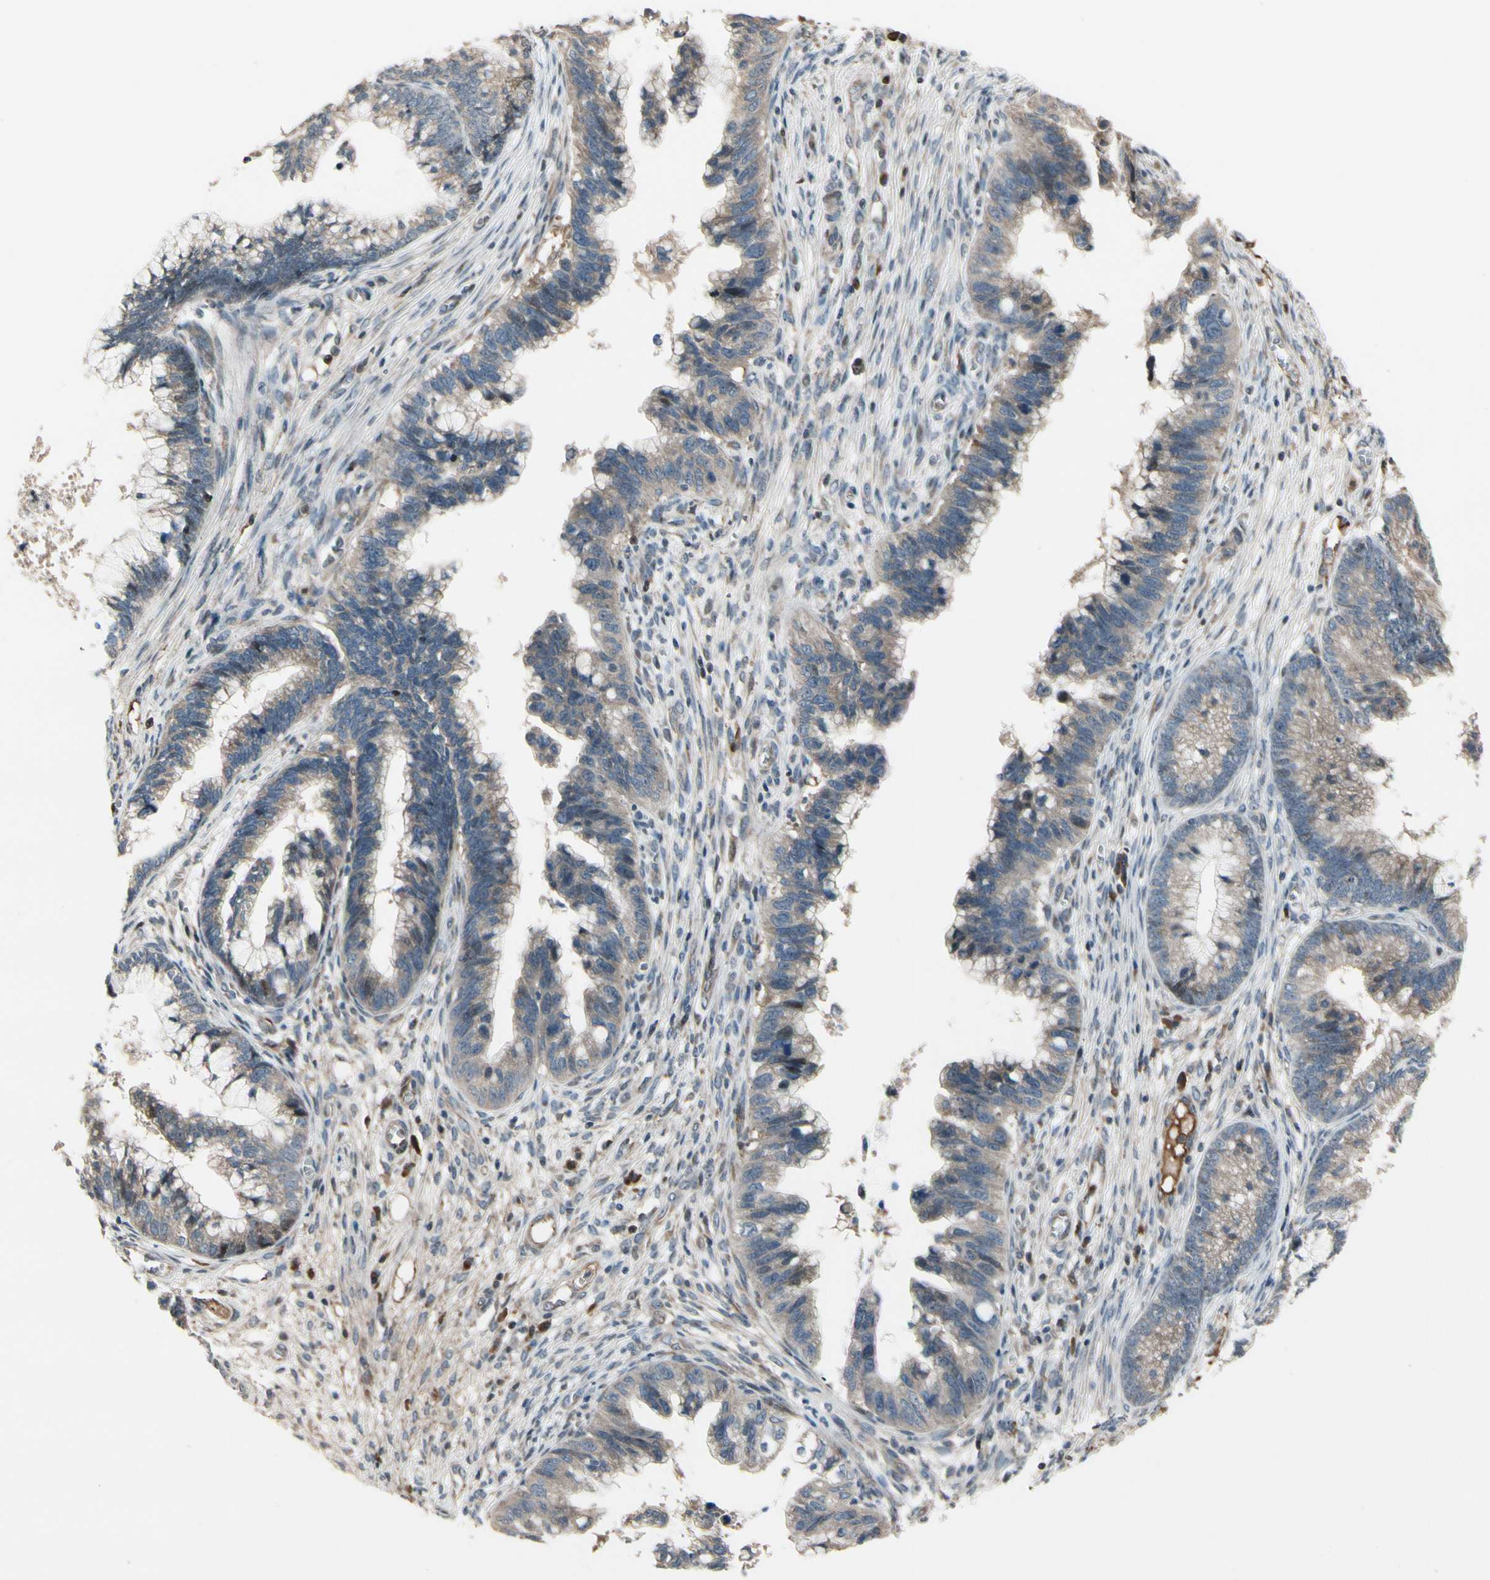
{"staining": {"intensity": "weak", "quantity": "25%-75%", "location": "cytoplasmic/membranous,nuclear"}, "tissue": "cervical cancer", "cell_type": "Tumor cells", "image_type": "cancer", "snomed": [{"axis": "morphology", "description": "Adenocarcinoma, NOS"}, {"axis": "topography", "description": "Cervix"}], "caption": "Brown immunohistochemical staining in adenocarcinoma (cervical) reveals weak cytoplasmic/membranous and nuclear expression in about 25%-75% of tumor cells.", "gene": "SNX29", "patient": {"sex": "female", "age": 44}}